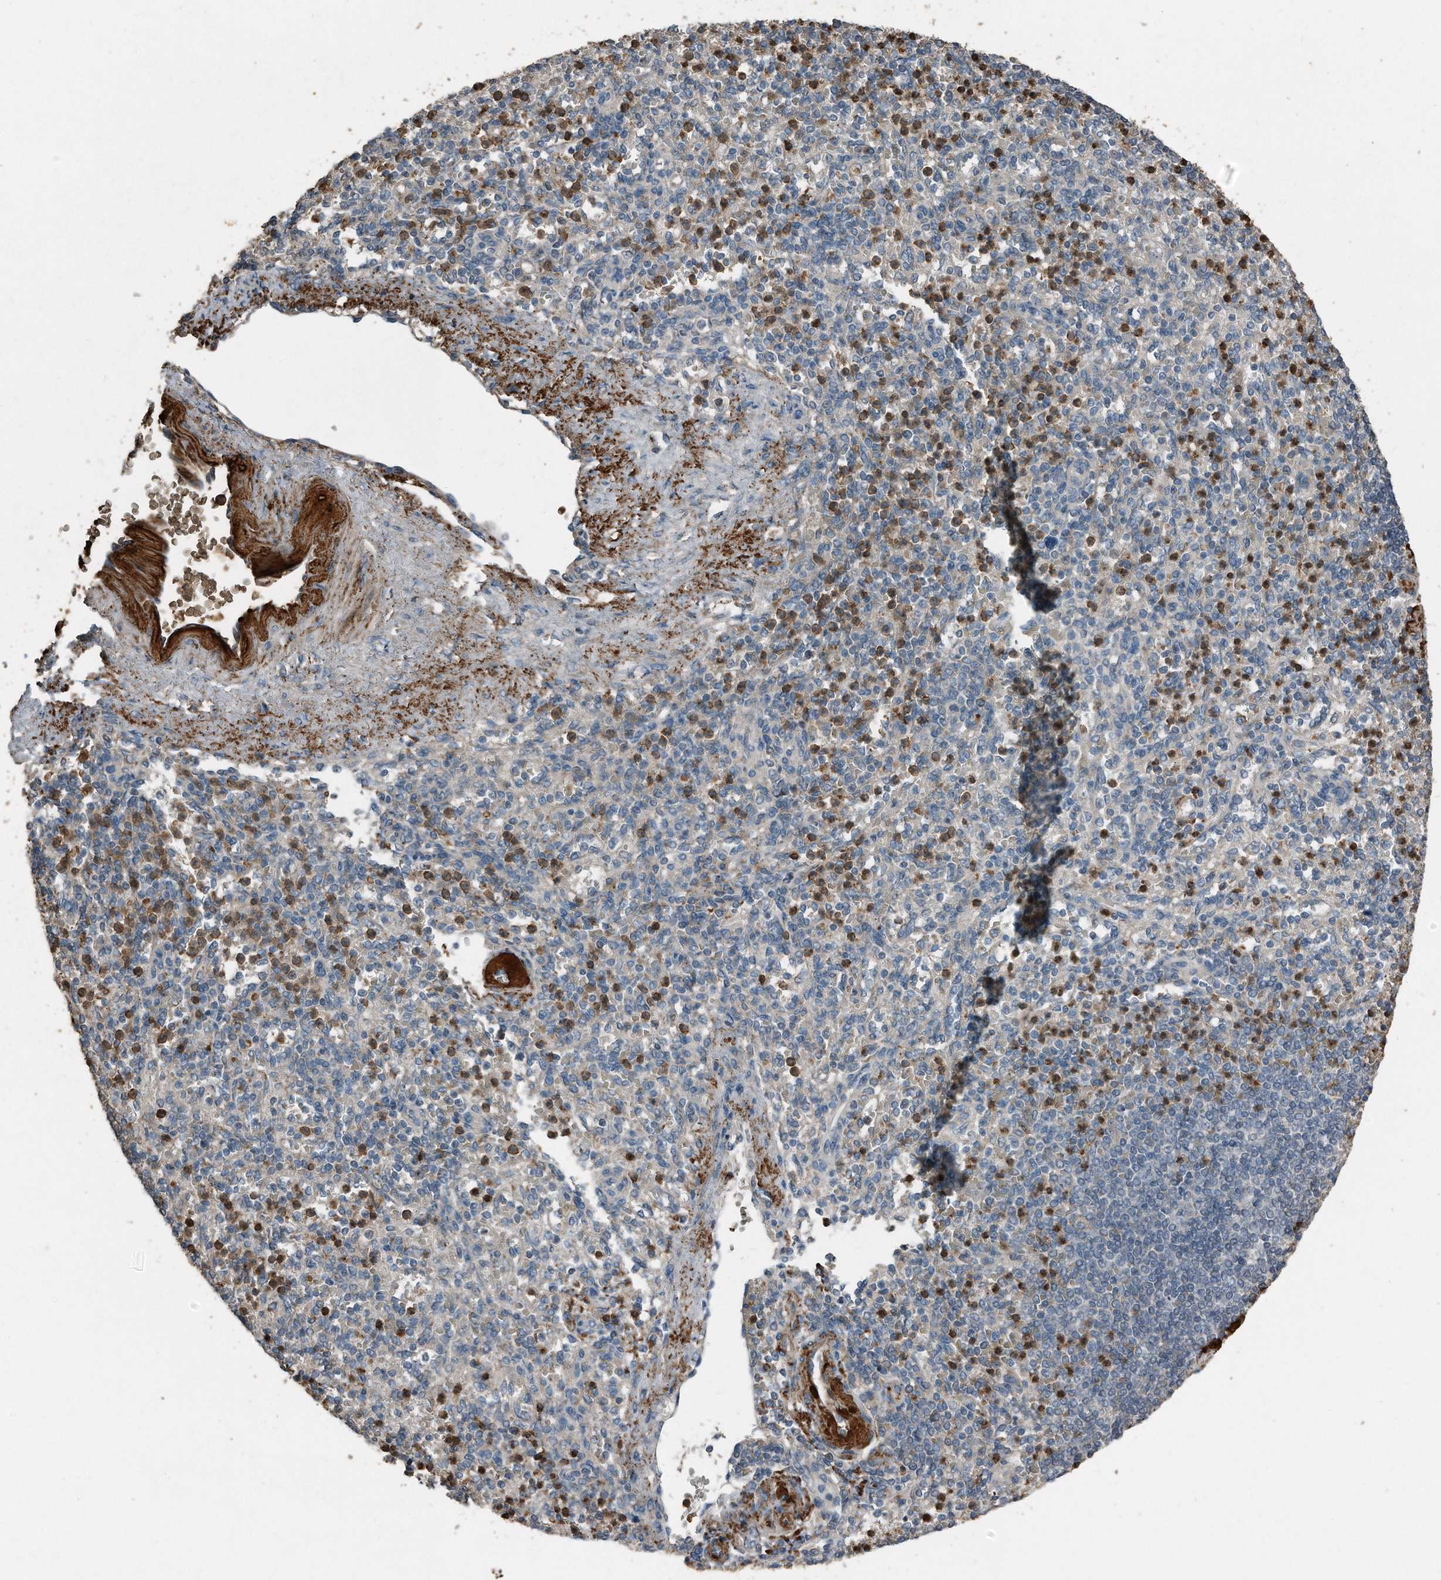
{"staining": {"intensity": "moderate", "quantity": "25%-75%", "location": "cytoplasmic/membranous"}, "tissue": "spleen", "cell_type": "Cells in red pulp", "image_type": "normal", "snomed": [{"axis": "morphology", "description": "Normal tissue, NOS"}, {"axis": "topography", "description": "Spleen"}], "caption": "Immunohistochemistry (IHC) (DAB) staining of benign human spleen exhibits moderate cytoplasmic/membranous protein positivity in about 25%-75% of cells in red pulp. The staining was performed using DAB to visualize the protein expression in brown, while the nuclei were stained in blue with hematoxylin (Magnification: 20x).", "gene": "C9", "patient": {"sex": "female", "age": 74}}